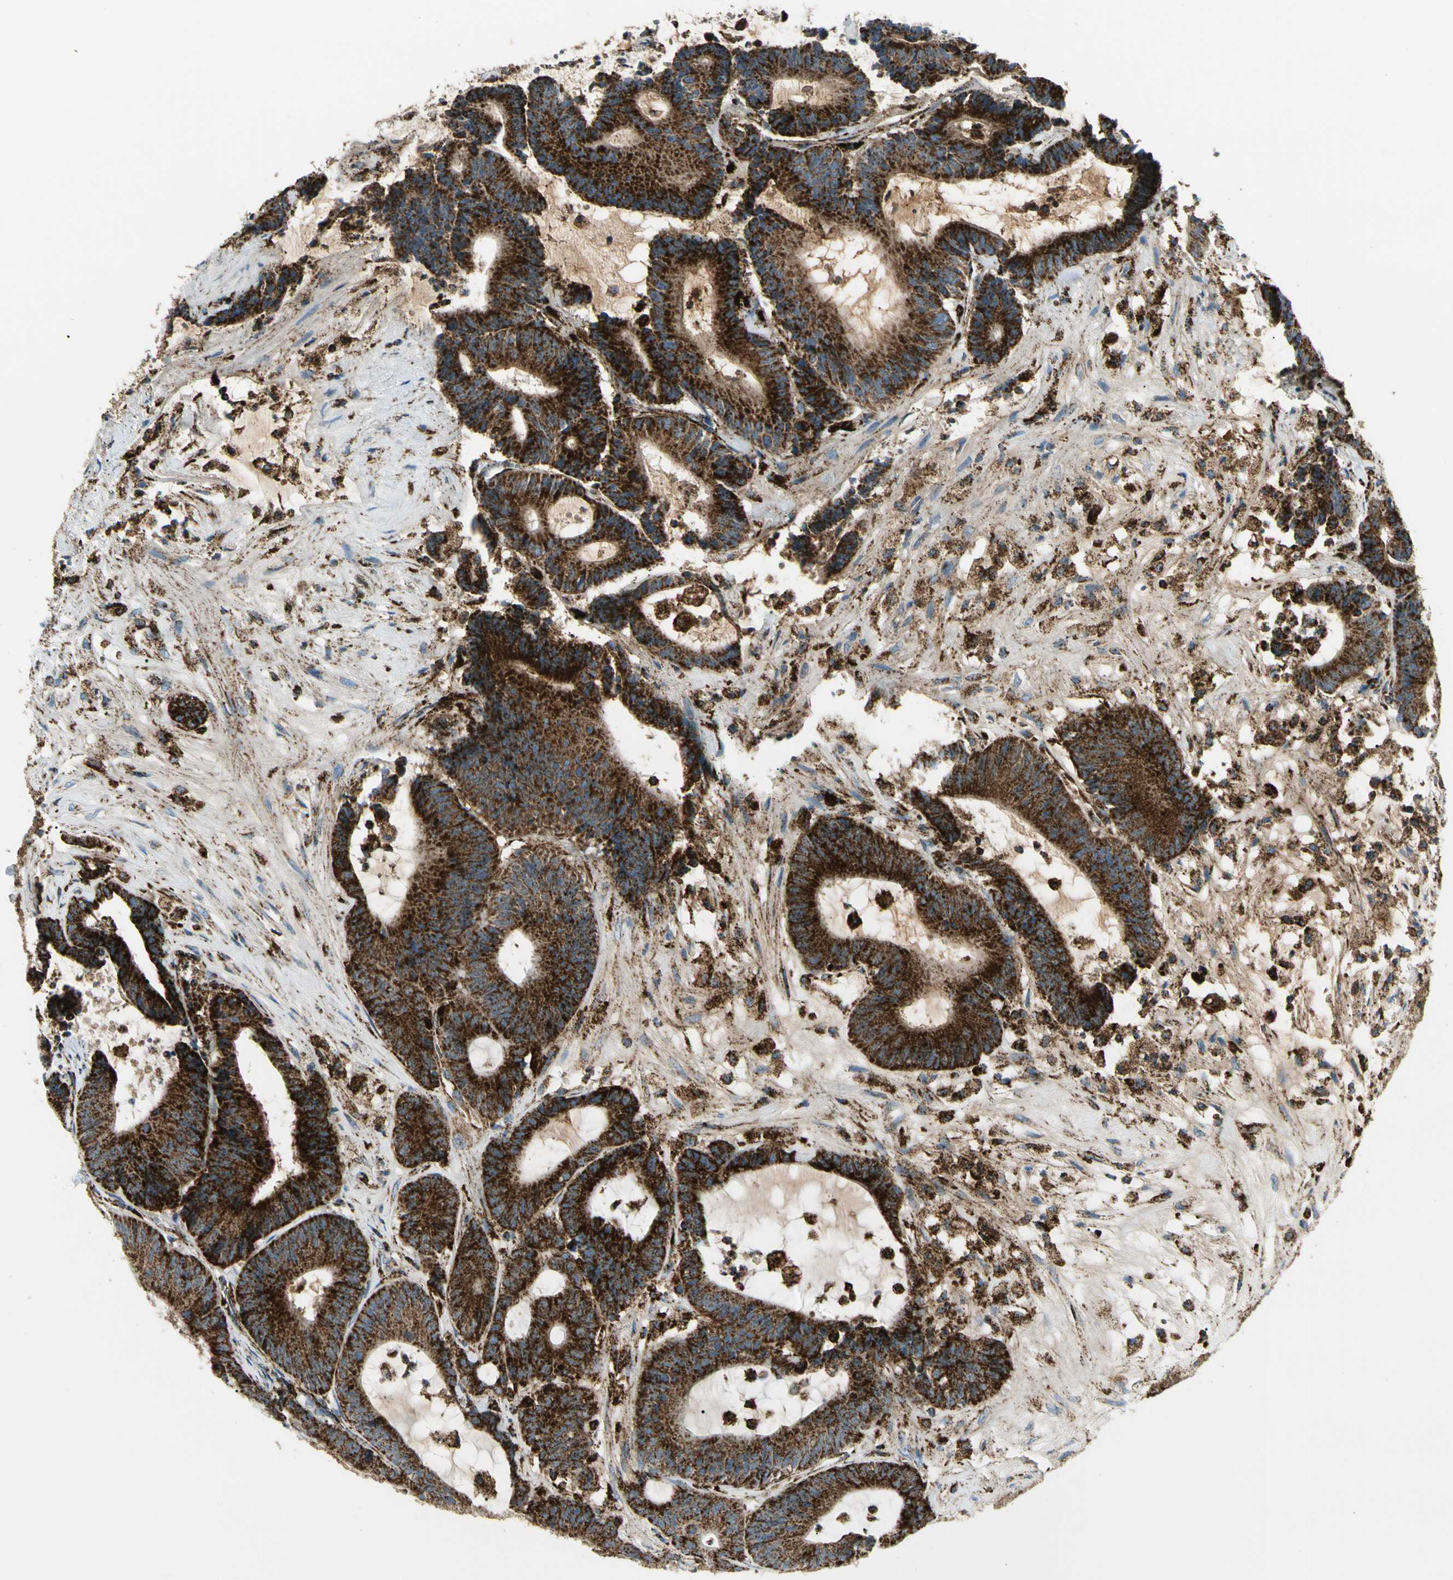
{"staining": {"intensity": "strong", "quantity": ">75%", "location": "cytoplasmic/membranous"}, "tissue": "colorectal cancer", "cell_type": "Tumor cells", "image_type": "cancer", "snomed": [{"axis": "morphology", "description": "Adenocarcinoma, NOS"}, {"axis": "topography", "description": "Colon"}], "caption": "Immunohistochemistry image of neoplastic tissue: human colorectal cancer (adenocarcinoma) stained using IHC demonstrates high levels of strong protein expression localized specifically in the cytoplasmic/membranous of tumor cells, appearing as a cytoplasmic/membranous brown color.", "gene": "ME2", "patient": {"sex": "female", "age": 84}}